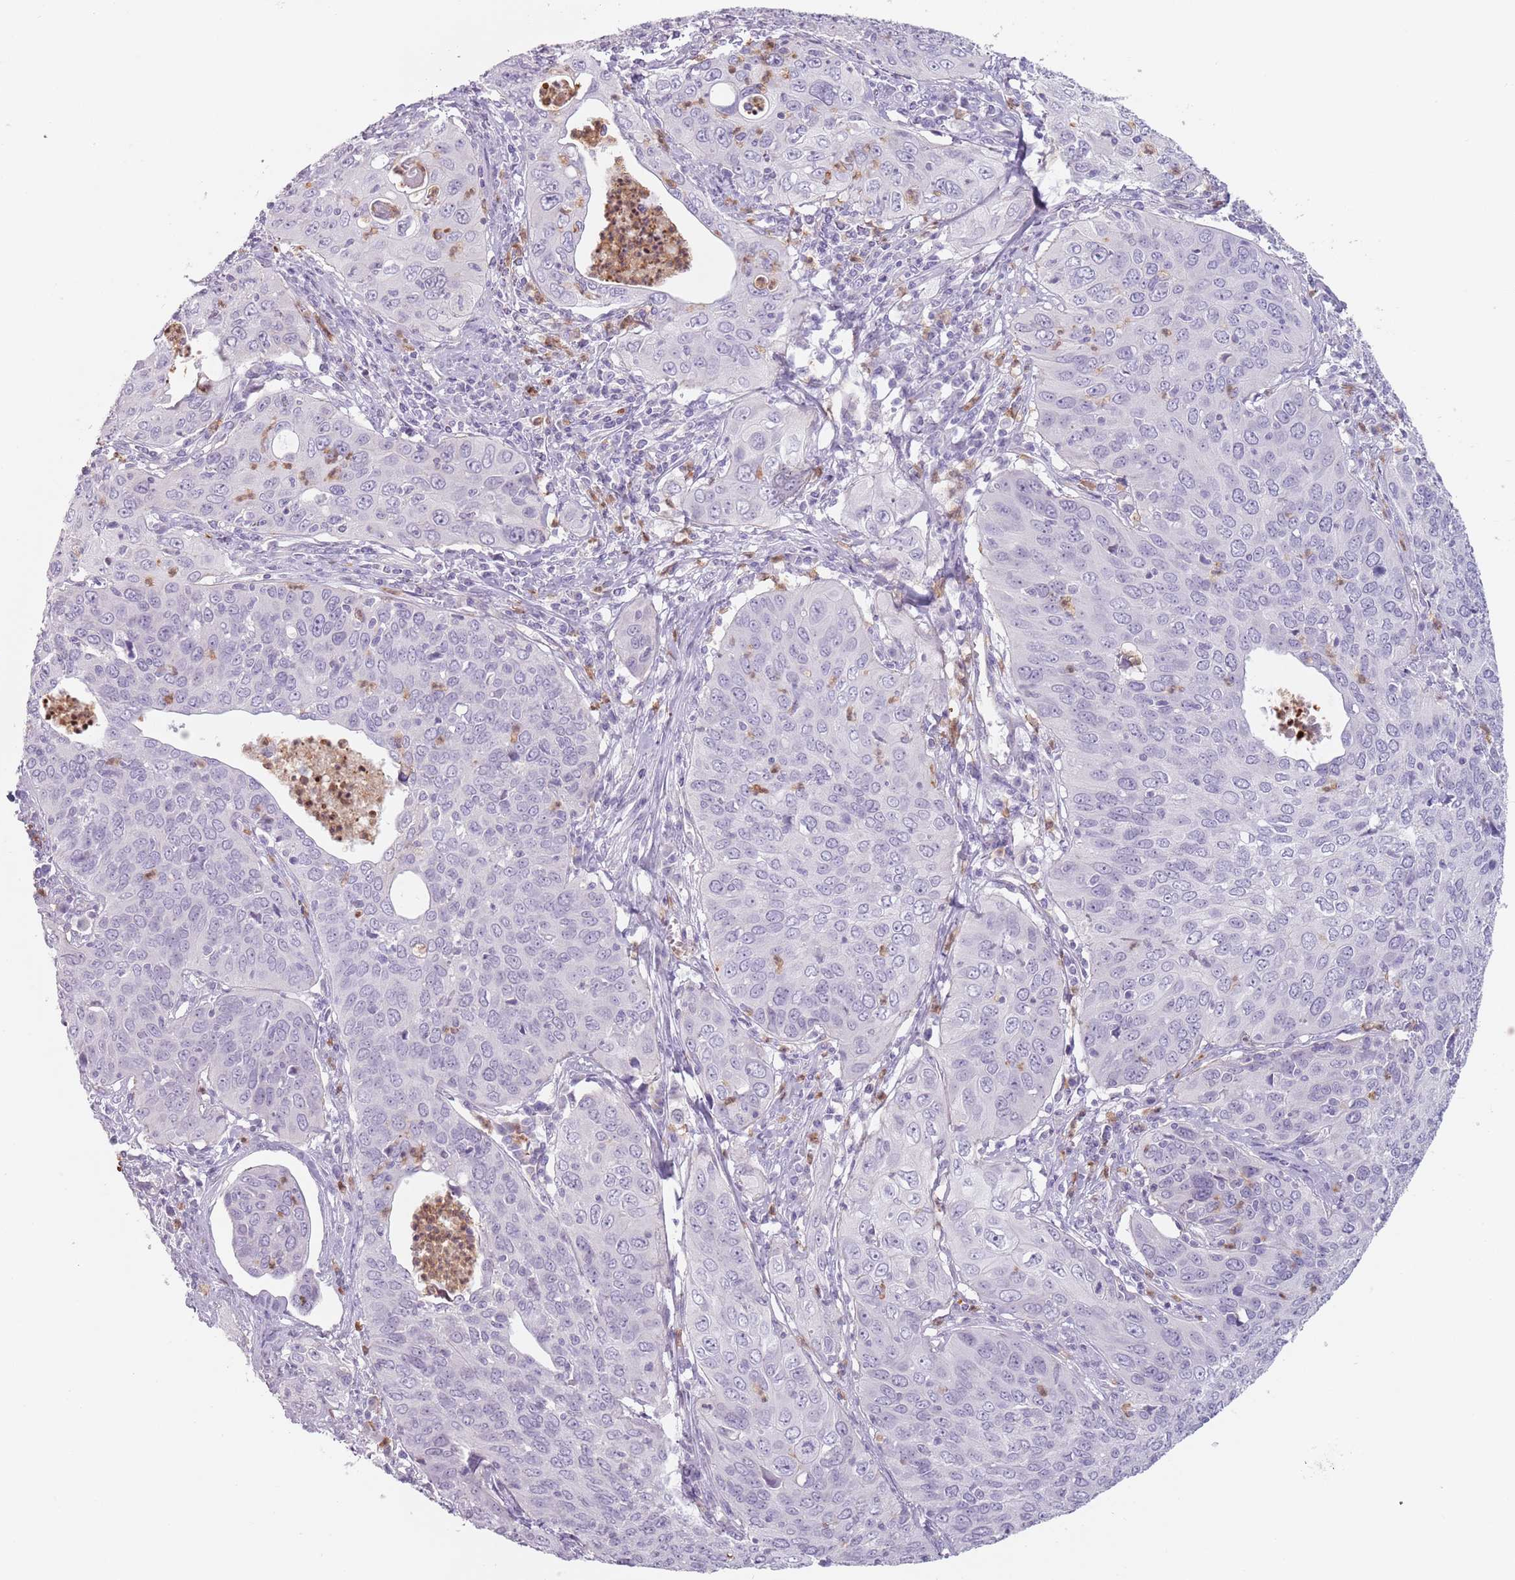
{"staining": {"intensity": "negative", "quantity": "none", "location": "none"}, "tissue": "cervical cancer", "cell_type": "Tumor cells", "image_type": "cancer", "snomed": [{"axis": "morphology", "description": "Squamous cell carcinoma, NOS"}, {"axis": "topography", "description": "Cervix"}], "caption": "The image demonstrates no significant staining in tumor cells of cervical cancer (squamous cell carcinoma).", "gene": "ZNF584", "patient": {"sex": "female", "age": 36}}